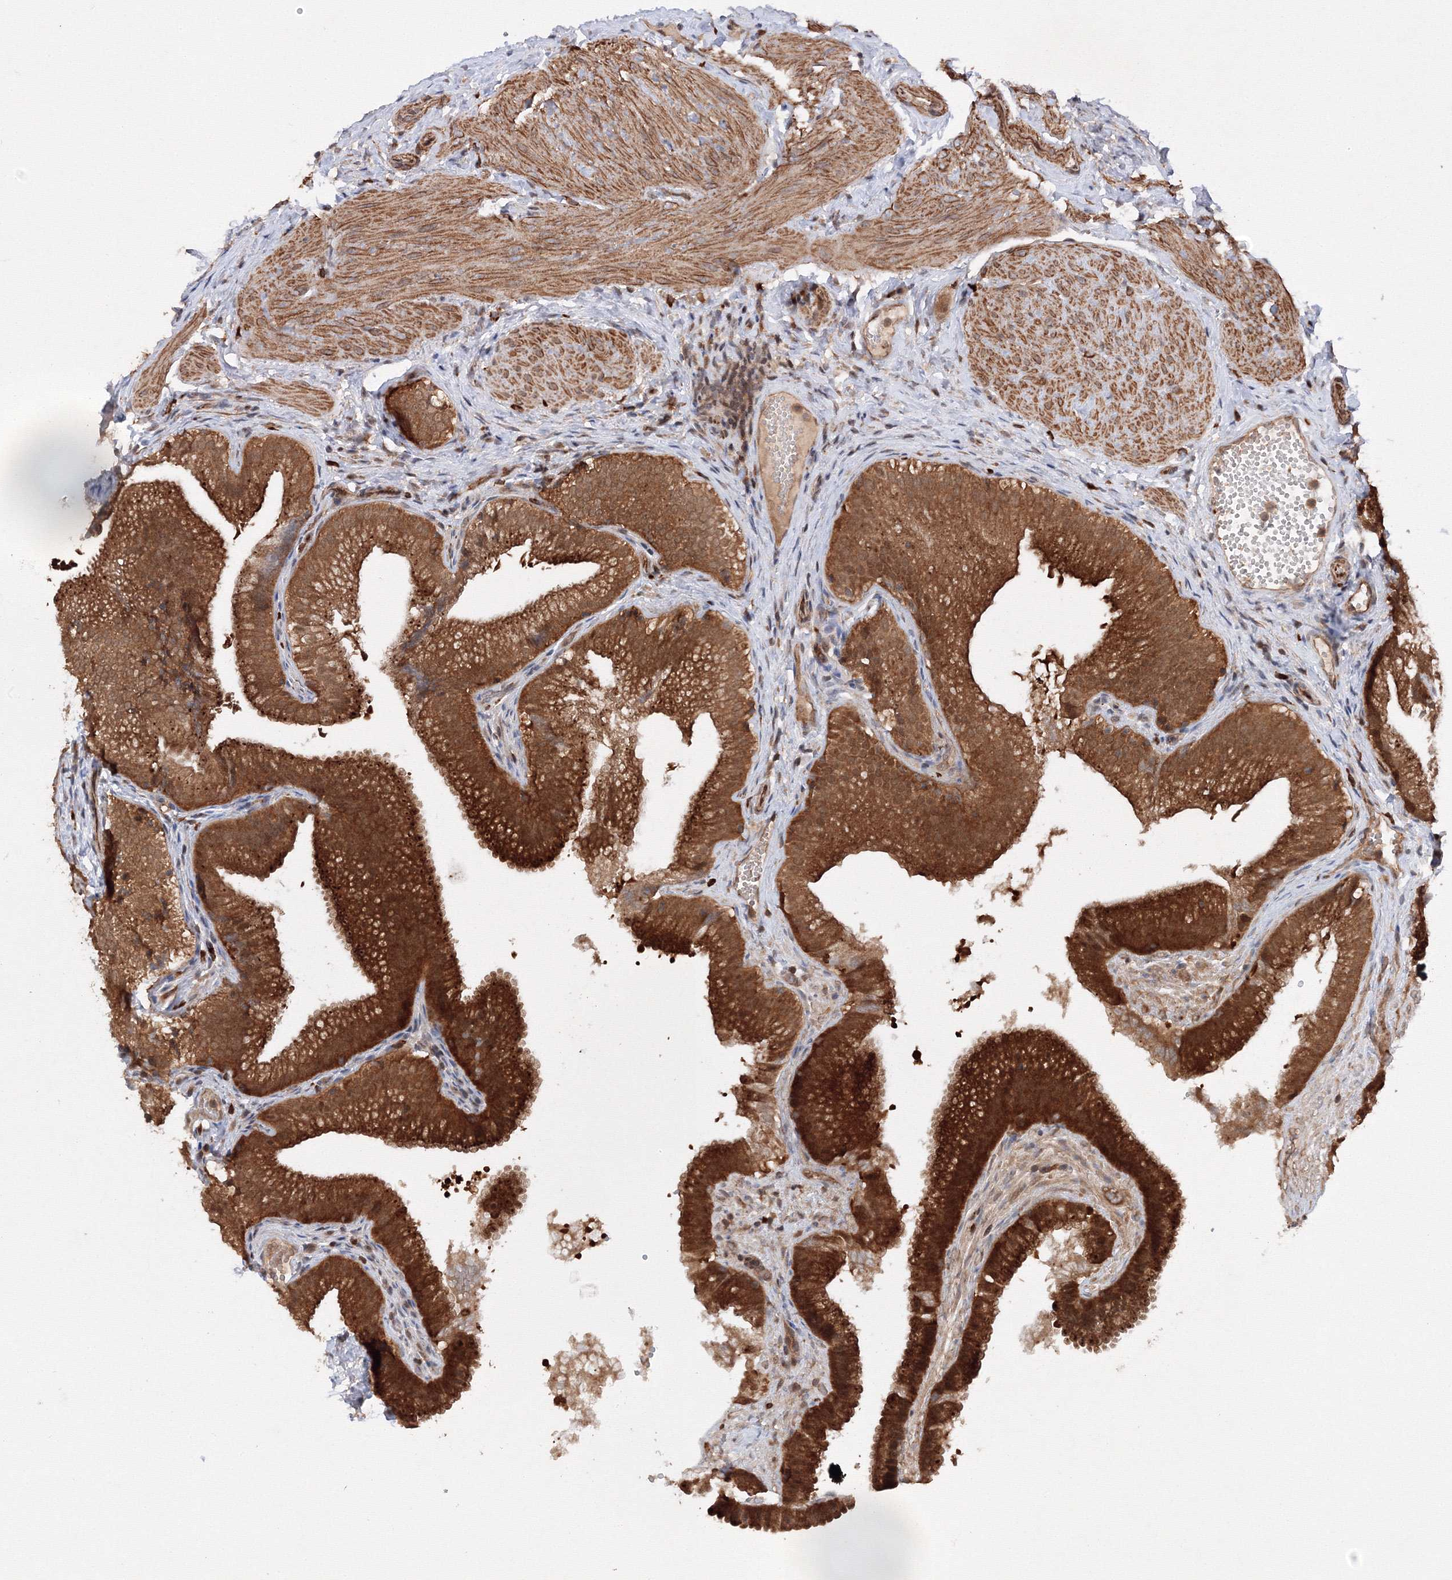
{"staining": {"intensity": "strong", "quantity": ">75%", "location": "cytoplasmic/membranous"}, "tissue": "gallbladder", "cell_type": "Glandular cells", "image_type": "normal", "snomed": [{"axis": "morphology", "description": "Normal tissue, NOS"}, {"axis": "topography", "description": "Gallbladder"}], "caption": "This photomicrograph displays unremarkable gallbladder stained with immunohistochemistry (IHC) to label a protein in brown. The cytoplasmic/membranous of glandular cells show strong positivity for the protein. Nuclei are counter-stained blue.", "gene": "DCTD", "patient": {"sex": "female", "age": 30}}